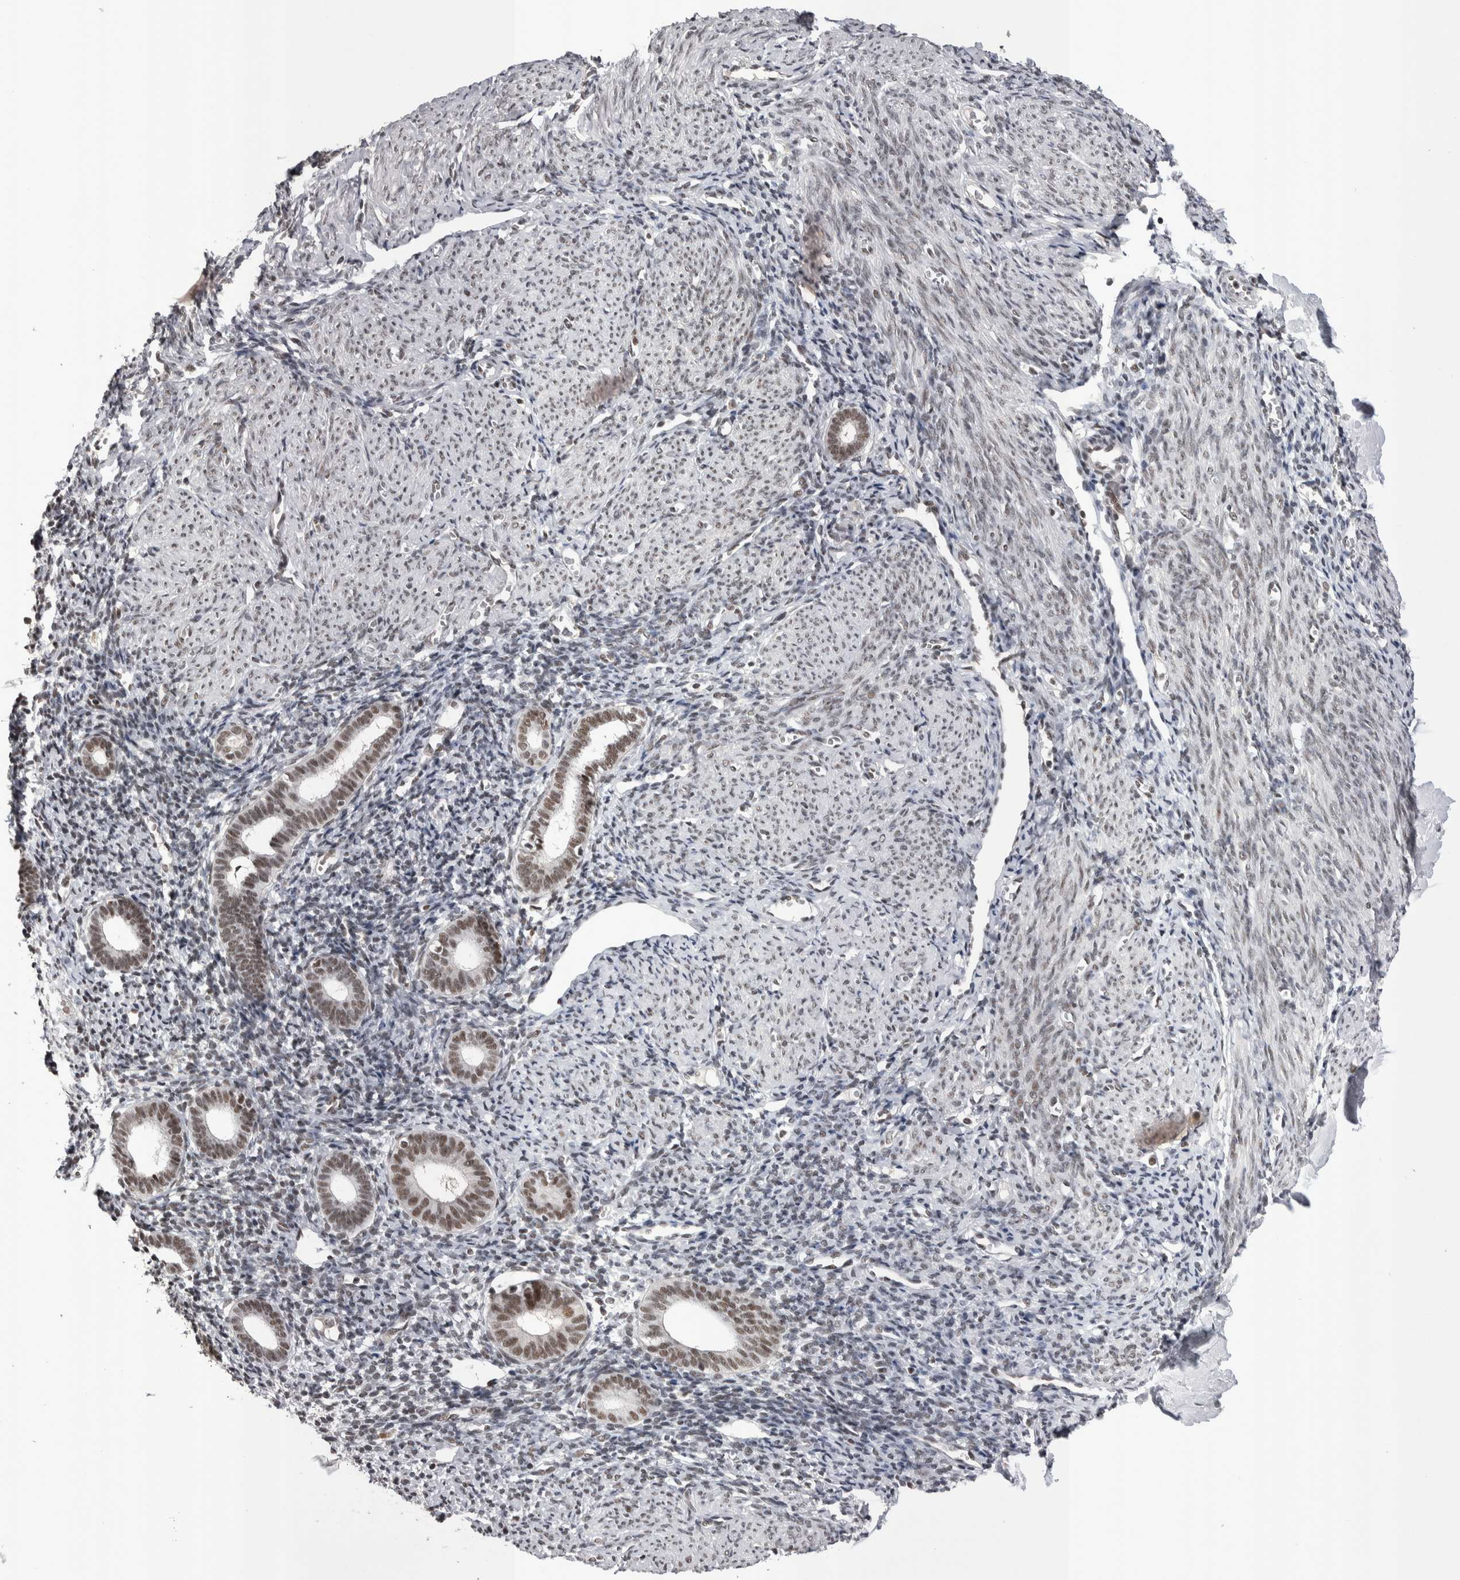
{"staining": {"intensity": "moderate", "quantity": "25%-75%", "location": "nuclear"}, "tissue": "endometrium", "cell_type": "Cells in endometrial stroma", "image_type": "normal", "snomed": [{"axis": "morphology", "description": "Normal tissue, NOS"}, {"axis": "morphology", "description": "Adenocarcinoma, NOS"}, {"axis": "topography", "description": "Endometrium"}], "caption": "Endometrium stained with DAB immunohistochemistry displays medium levels of moderate nuclear expression in about 25%-75% of cells in endometrial stroma. (Brightfield microscopy of DAB IHC at high magnification).", "gene": "DMTF1", "patient": {"sex": "female", "age": 57}}